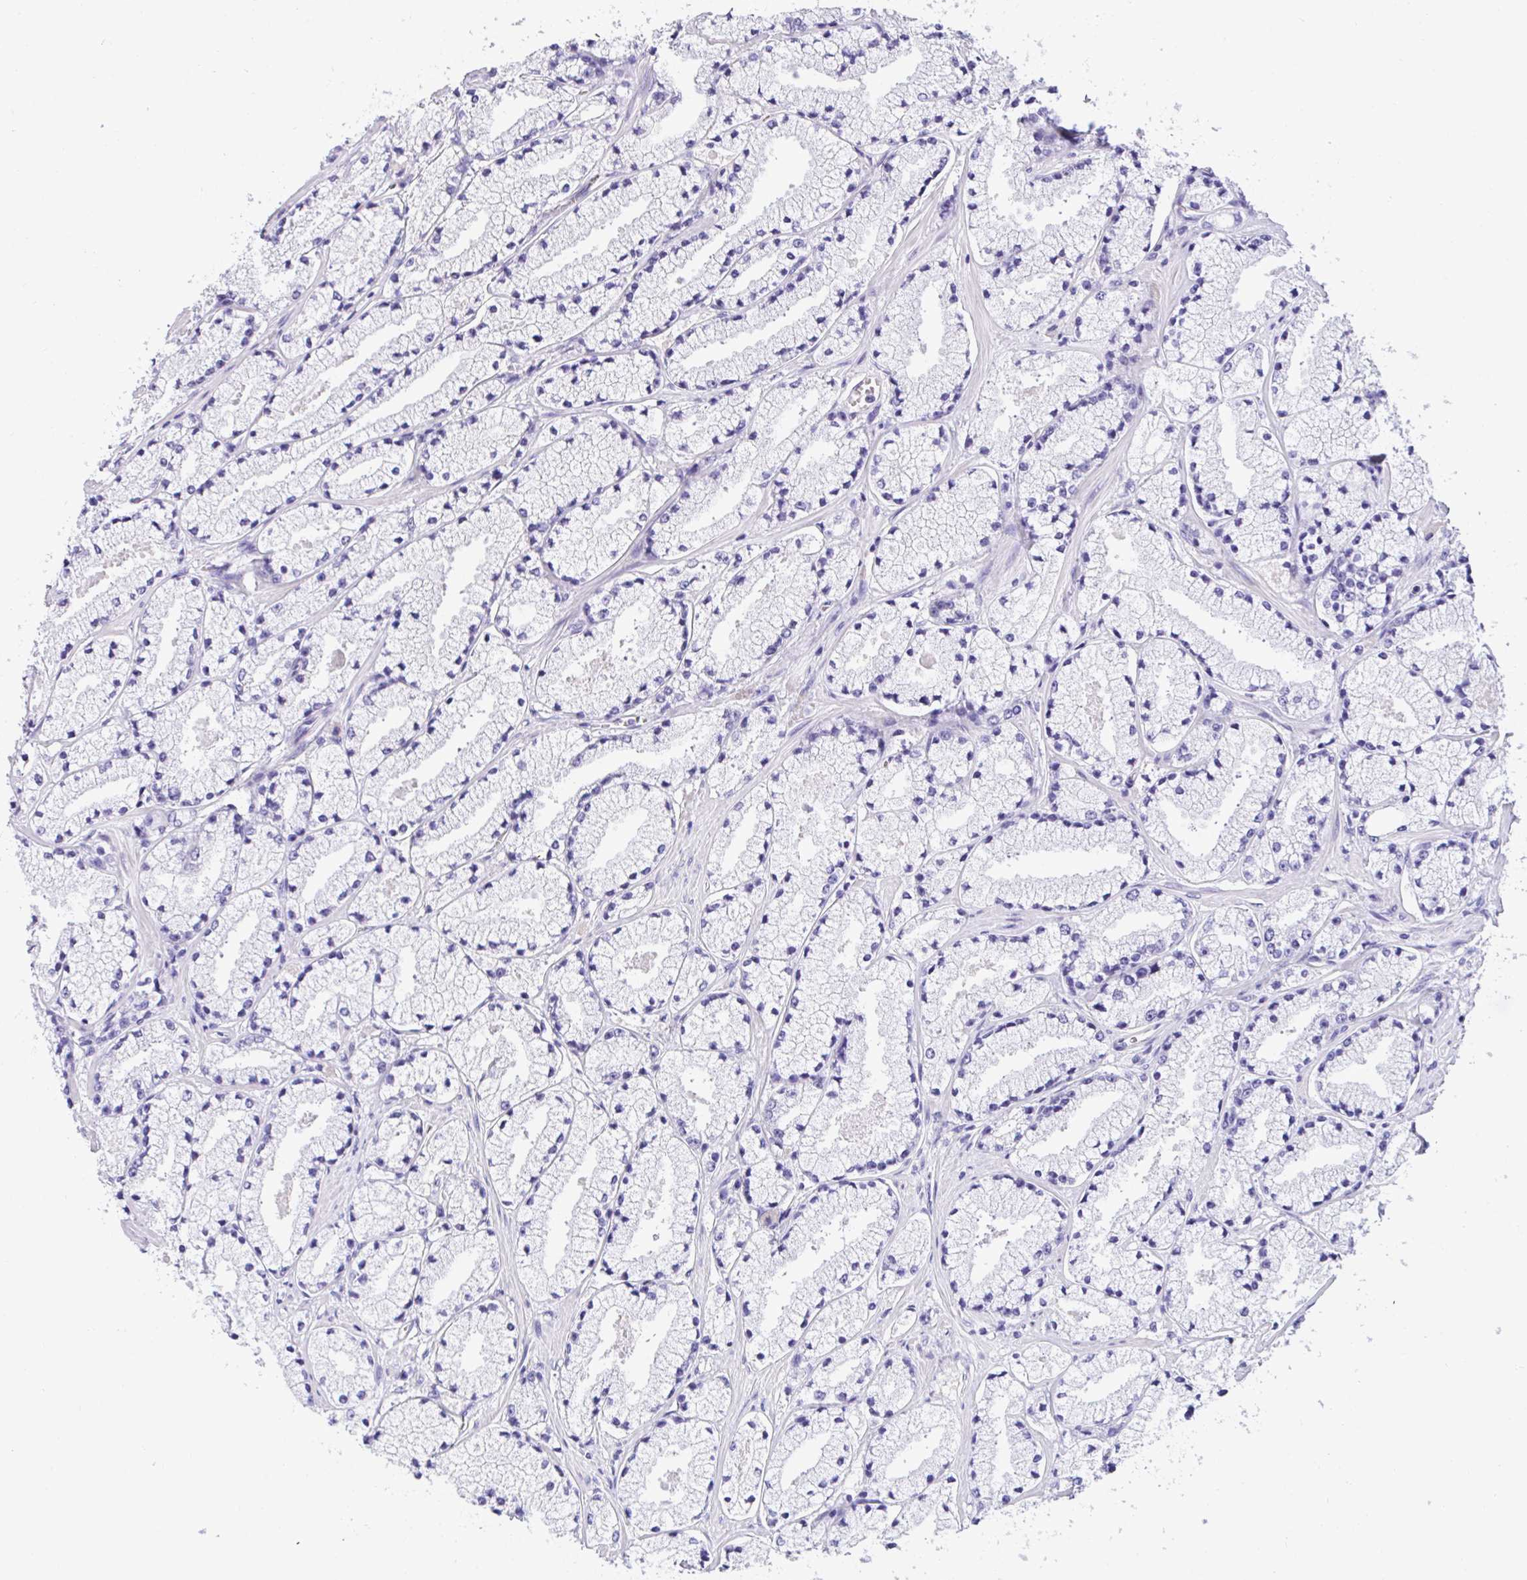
{"staining": {"intensity": "negative", "quantity": "none", "location": "none"}, "tissue": "prostate cancer", "cell_type": "Tumor cells", "image_type": "cancer", "snomed": [{"axis": "morphology", "description": "Adenocarcinoma, High grade"}, {"axis": "topography", "description": "Prostate"}], "caption": "There is no significant staining in tumor cells of prostate adenocarcinoma (high-grade). Nuclei are stained in blue.", "gene": "TMCO5A", "patient": {"sex": "male", "age": 63}}